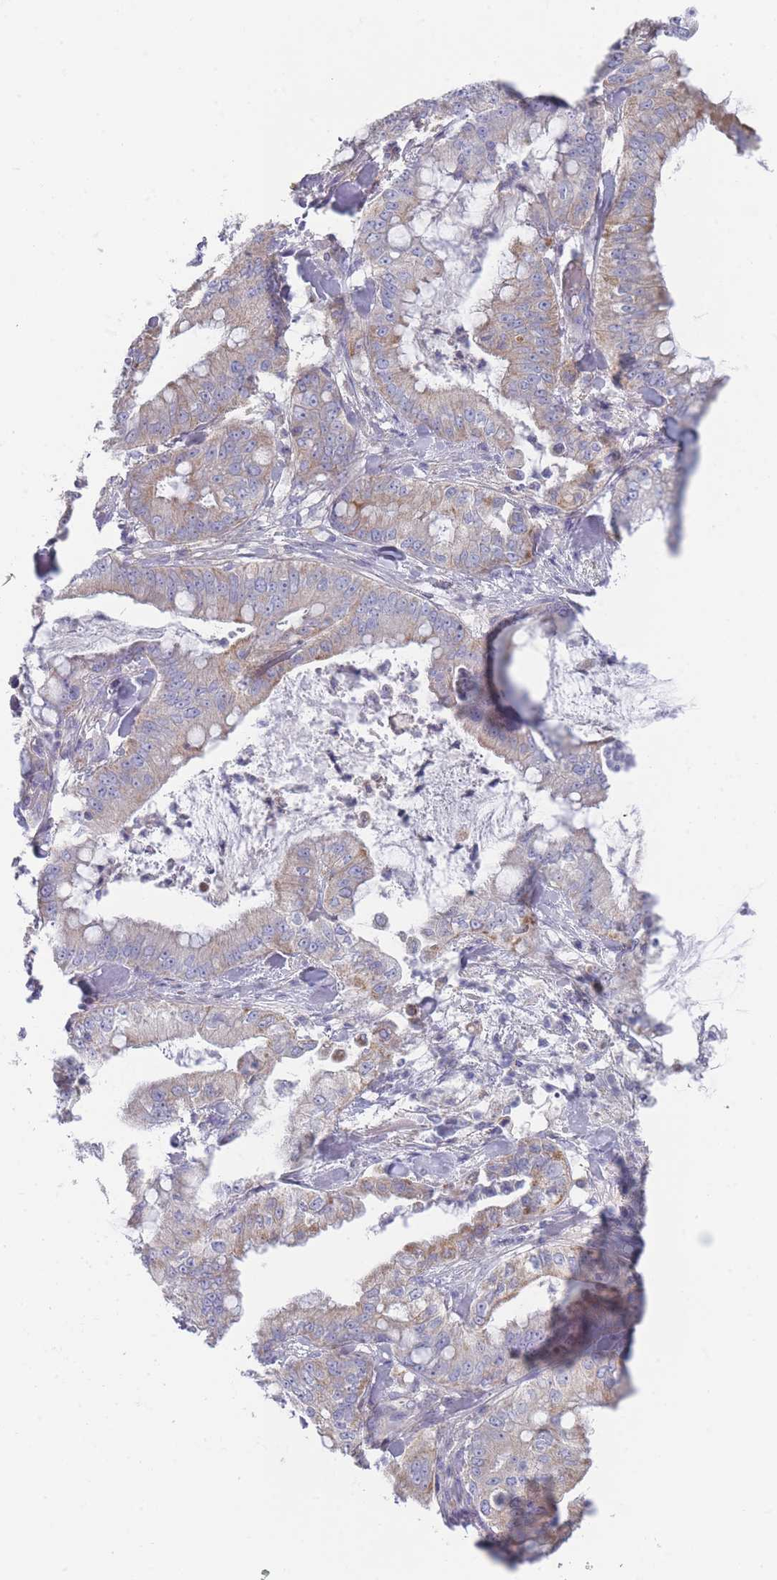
{"staining": {"intensity": "weak", "quantity": "25%-75%", "location": "cytoplasmic/membranous"}, "tissue": "pancreatic cancer", "cell_type": "Tumor cells", "image_type": "cancer", "snomed": [{"axis": "morphology", "description": "Adenocarcinoma, NOS"}, {"axis": "topography", "description": "Pancreas"}], "caption": "A brown stain labels weak cytoplasmic/membranous staining of a protein in human pancreatic adenocarcinoma tumor cells. The staining is performed using DAB brown chromogen to label protein expression. The nuclei are counter-stained blue using hematoxylin.", "gene": "SCCPDH", "patient": {"sex": "male", "age": 71}}